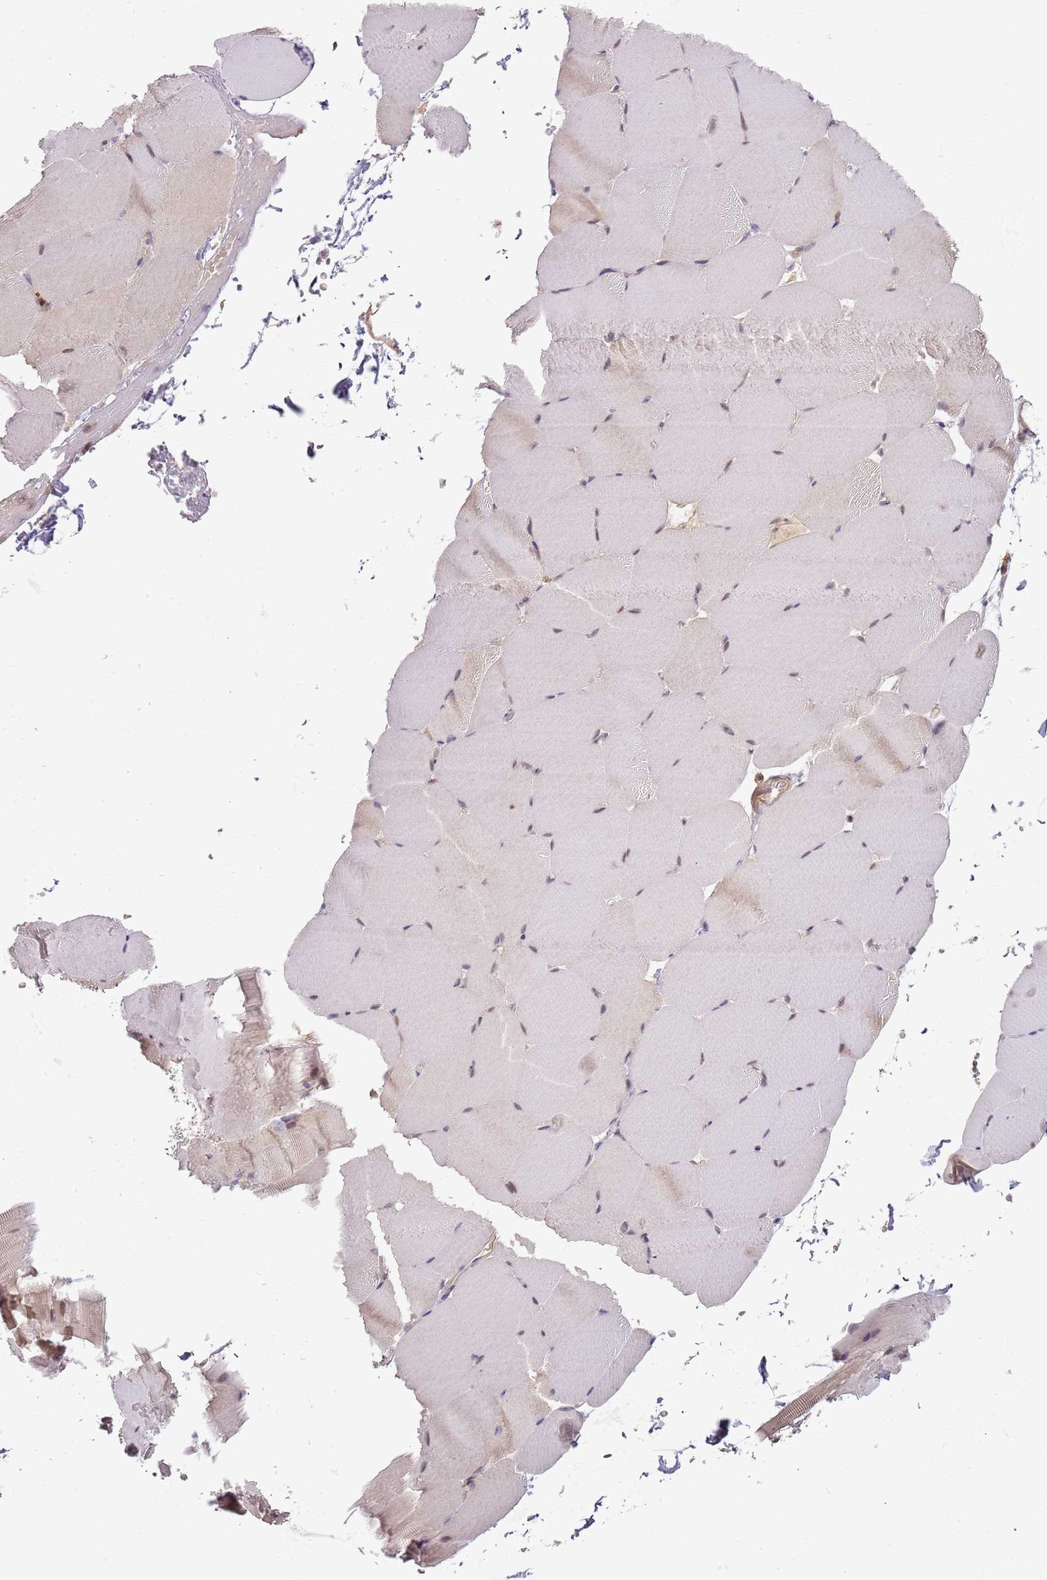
{"staining": {"intensity": "weak", "quantity": "<25%", "location": "nuclear"}, "tissue": "skeletal muscle", "cell_type": "Myocytes", "image_type": "normal", "snomed": [{"axis": "morphology", "description": "Normal tissue, NOS"}, {"axis": "topography", "description": "Skeletal muscle"}, {"axis": "topography", "description": "Parathyroid gland"}], "caption": "Immunohistochemistry (IHC) micrograph of normal human skeletal muscle stained for a protein (brown), which reveals no positivity in myocytes. (Stains: DAB immunohistochemistry (IHC) with hematoxylin counter stain, Microscopy: brightfield microscopy at high magnification).", "gene": "GSTO2", "patient": {"sex": "female", "age": 37}}